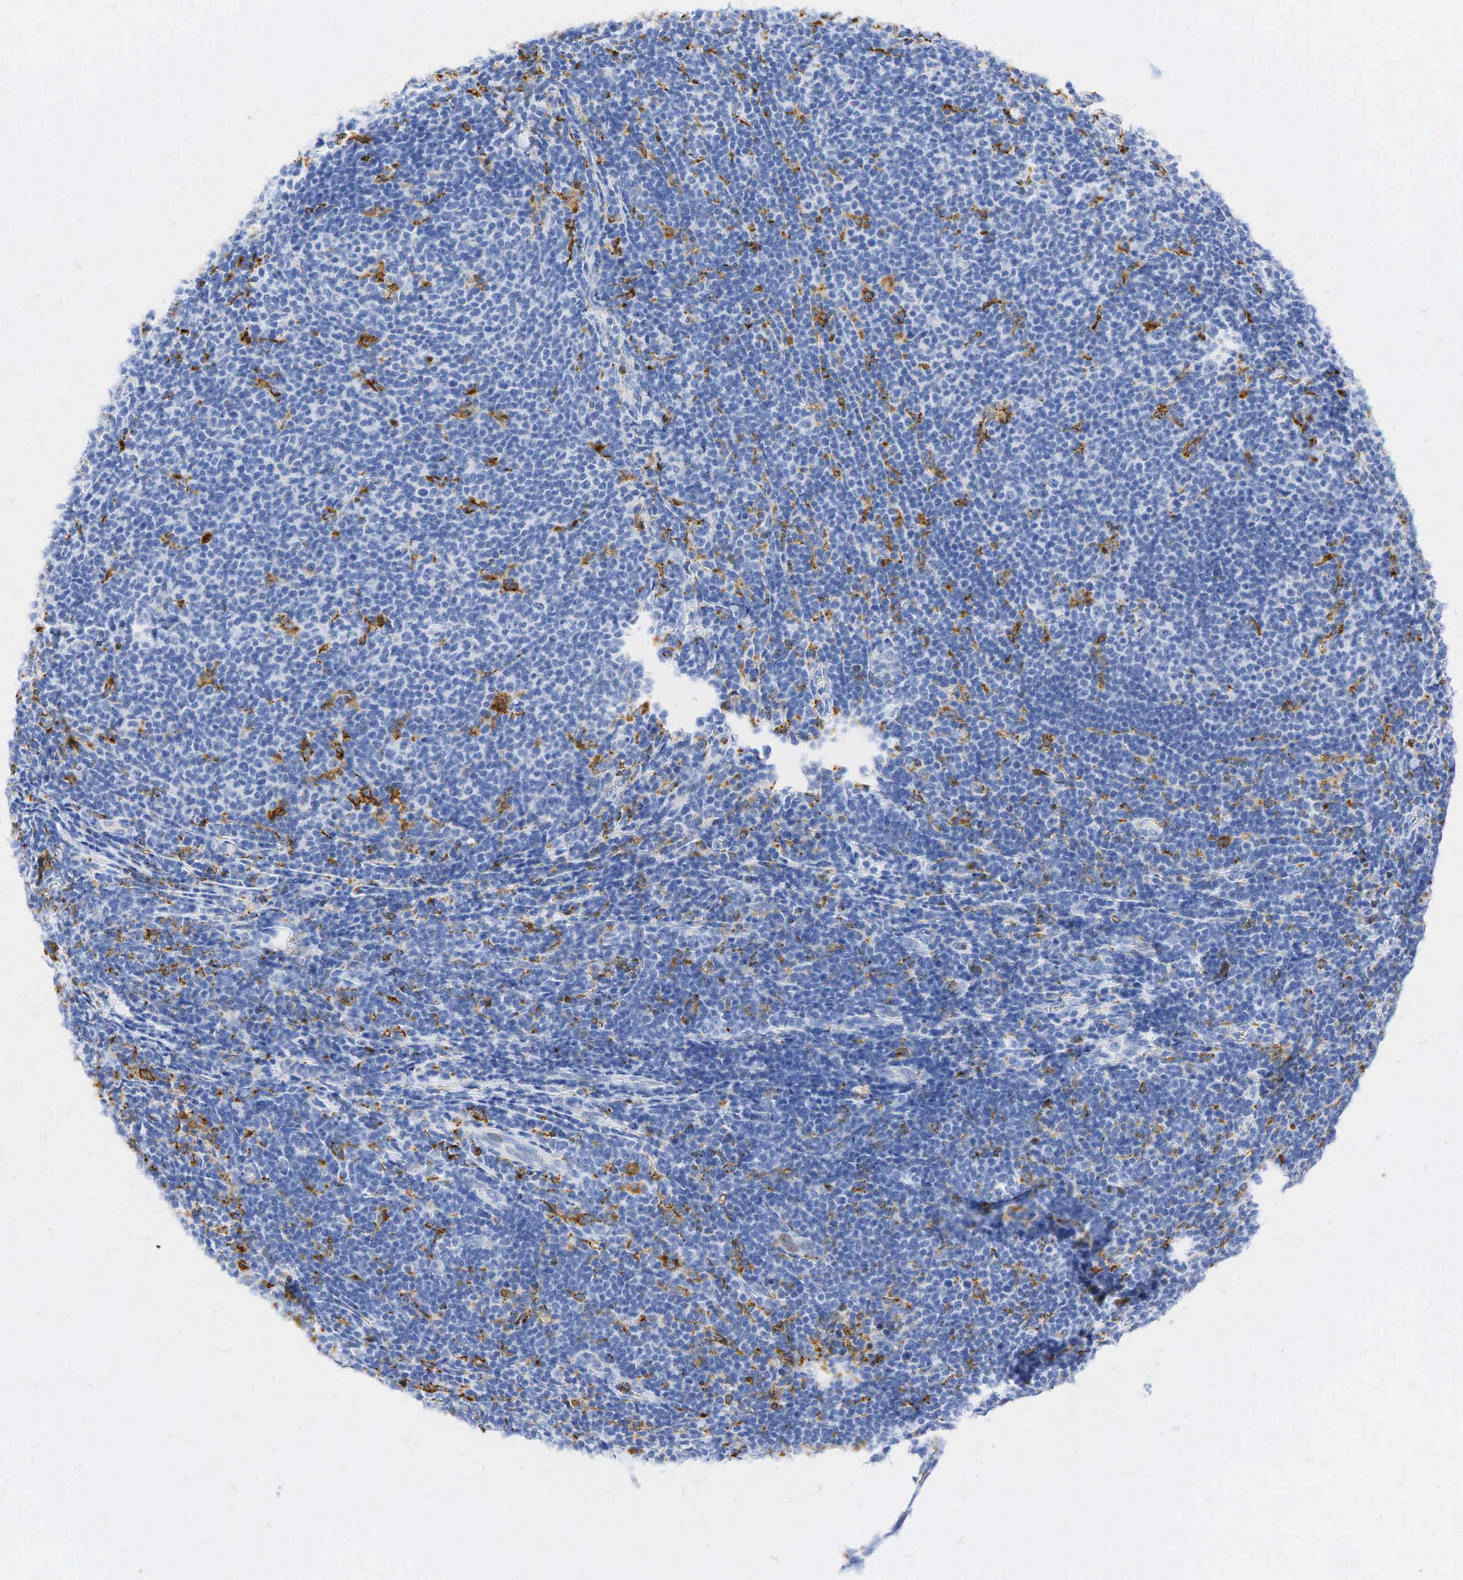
{"staining": {"intensity": "negative", "quantity": "none", "location": "none"}, "tissue": "lymphoma", "cell_type": "Tumor cells", "image_type": "cancer", "snomed": [{"axis": "morphology", "description": "Malignant lymphoma, non-Hodgkin's type, Low grade"}, {"axis": "topography", "description": "Lymph node"}], "caption": "Lymphoma stained for a protein using immunohistochemistry (IHC) shows no positivity tumor cells.", "gene": "CD68", "patient": {"sex": "male", "age": 74}}